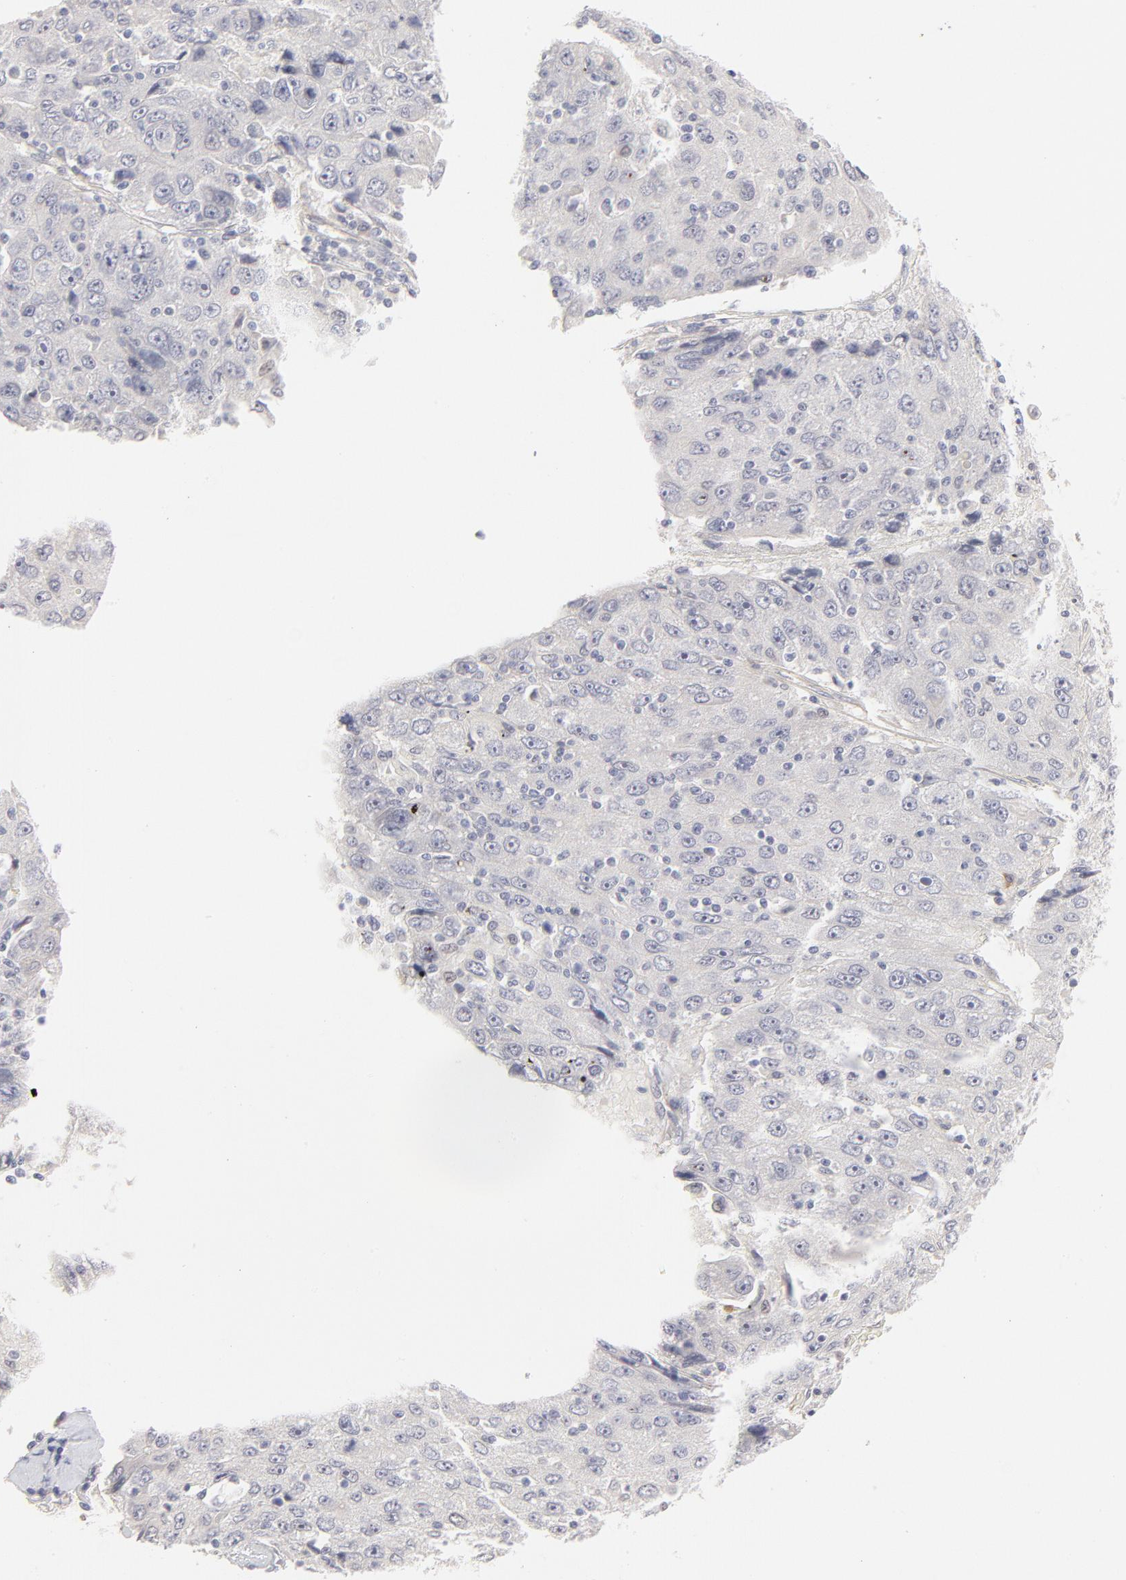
{"staining": {"intensity": "negative", "quantity": "none", "location": "none"}, "tissue": "liver cancer", "cell_type": "Tumor cells", "image_type": "cancer", "snomed": [{"axis": "morphology", "description": "Carcinoma, Hepatocellular, NOS"}, {"axis": "topography", "description": "Liver"}], "caption": "DAB (3,3'-diaminobenzidine) immunohistochemical staining of human liver hepatocellular carcinoma exhibits no significant positivity in tumor cells.", "gene": "ELF3", "patient": {"sex": "male", "age": 49}}